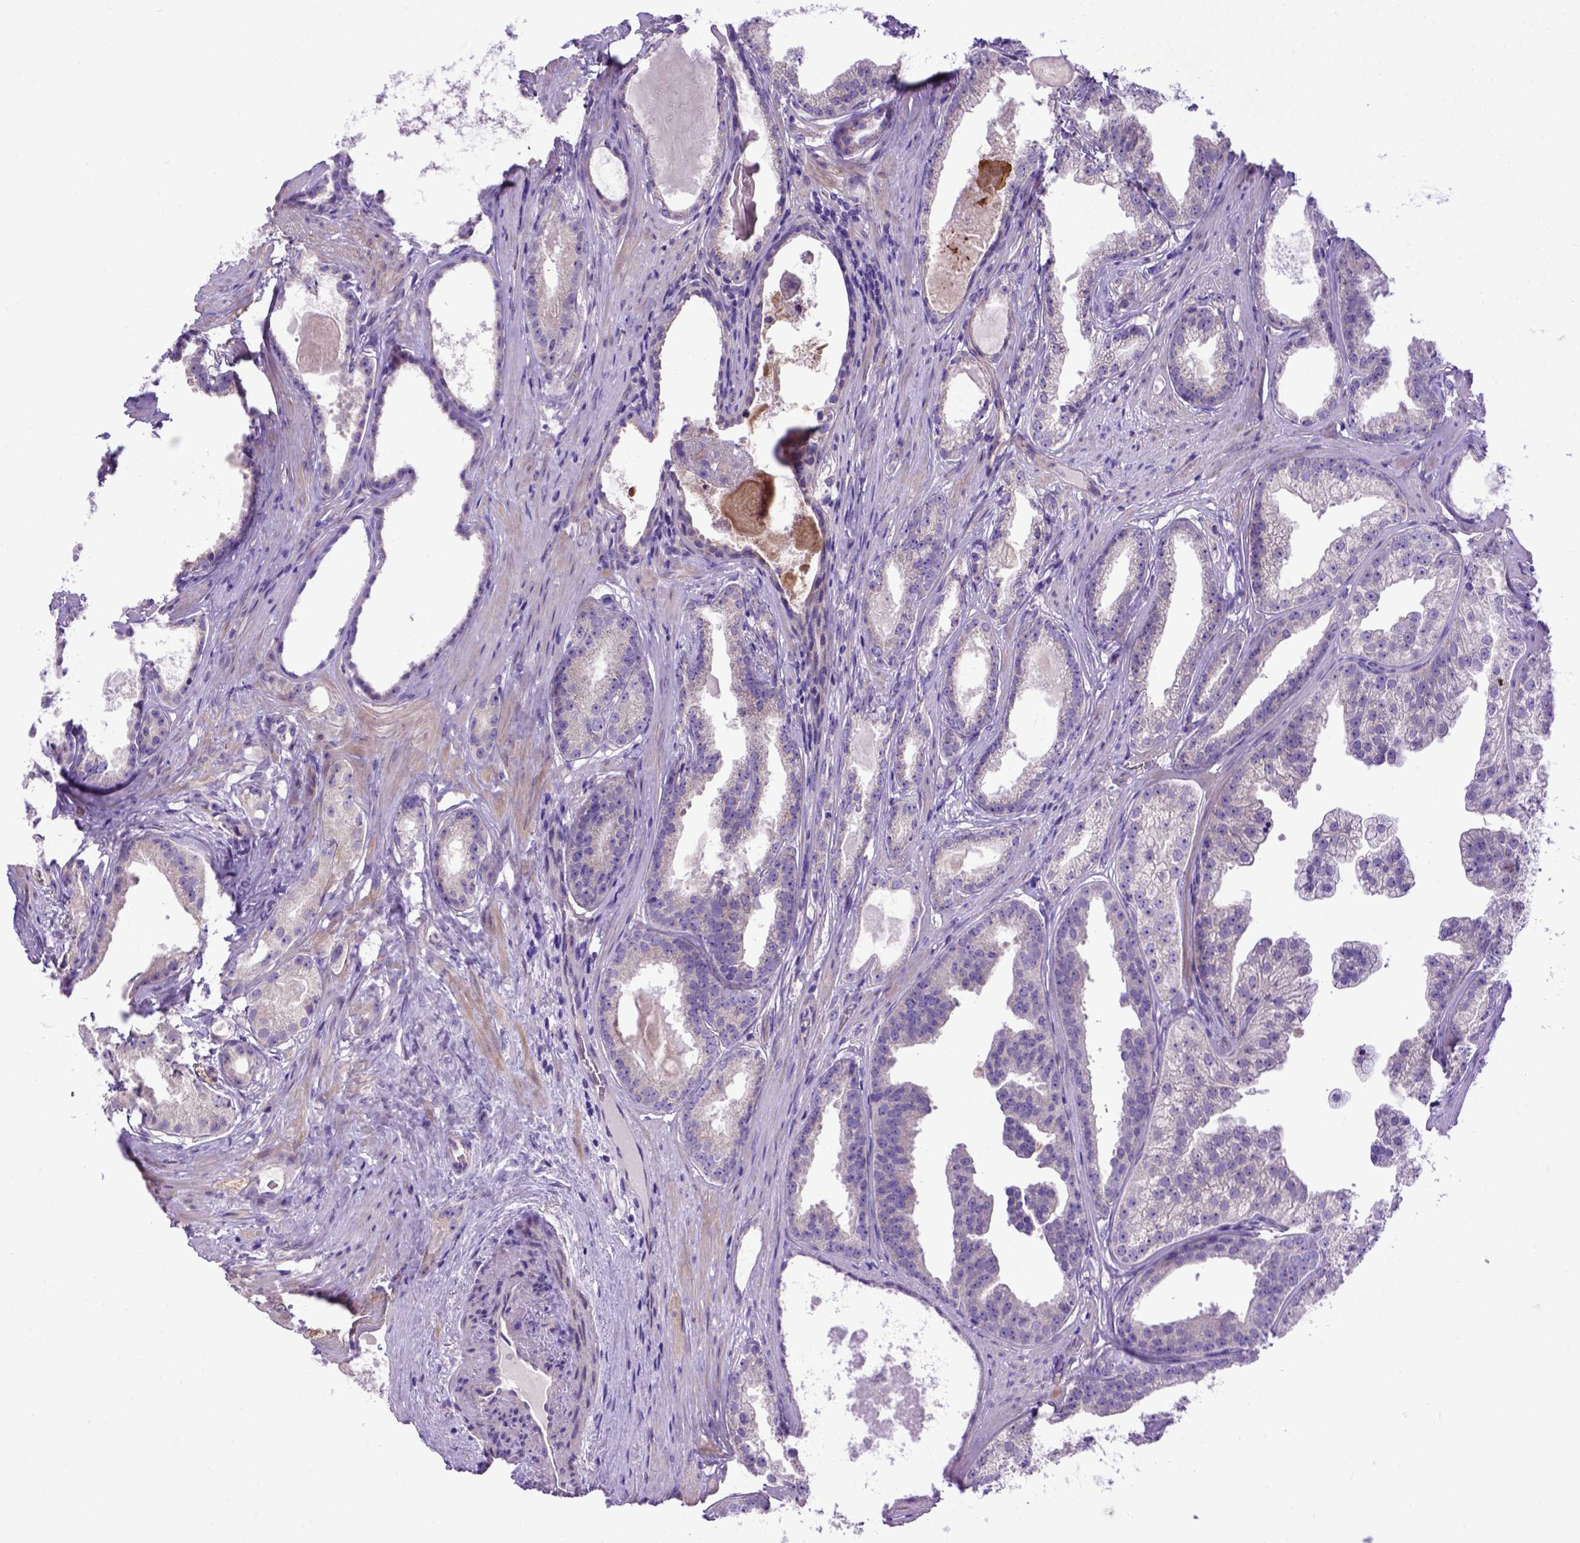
{"staining": {"intensity": "negative", "quantity": "none", "location": "none"}, "tissue": "prostate cancer", "cell_type": "Tumor cells", "image_type": "cancer", "snomed": [{"axis": "morphology", "description": "Adenocarcinoma, Low grade"}, {"axis": "topography", "description": "Prostate"}], "caption": "Tumor cells show no significant expression in low-grade adenocarcinoma (prostate). The staining is performed using DAB brown chromogen with nuclei counter-stained in using hematoxylin.", "gene": "ADAM12", "patient": {"sex": "male", "age": 65}}